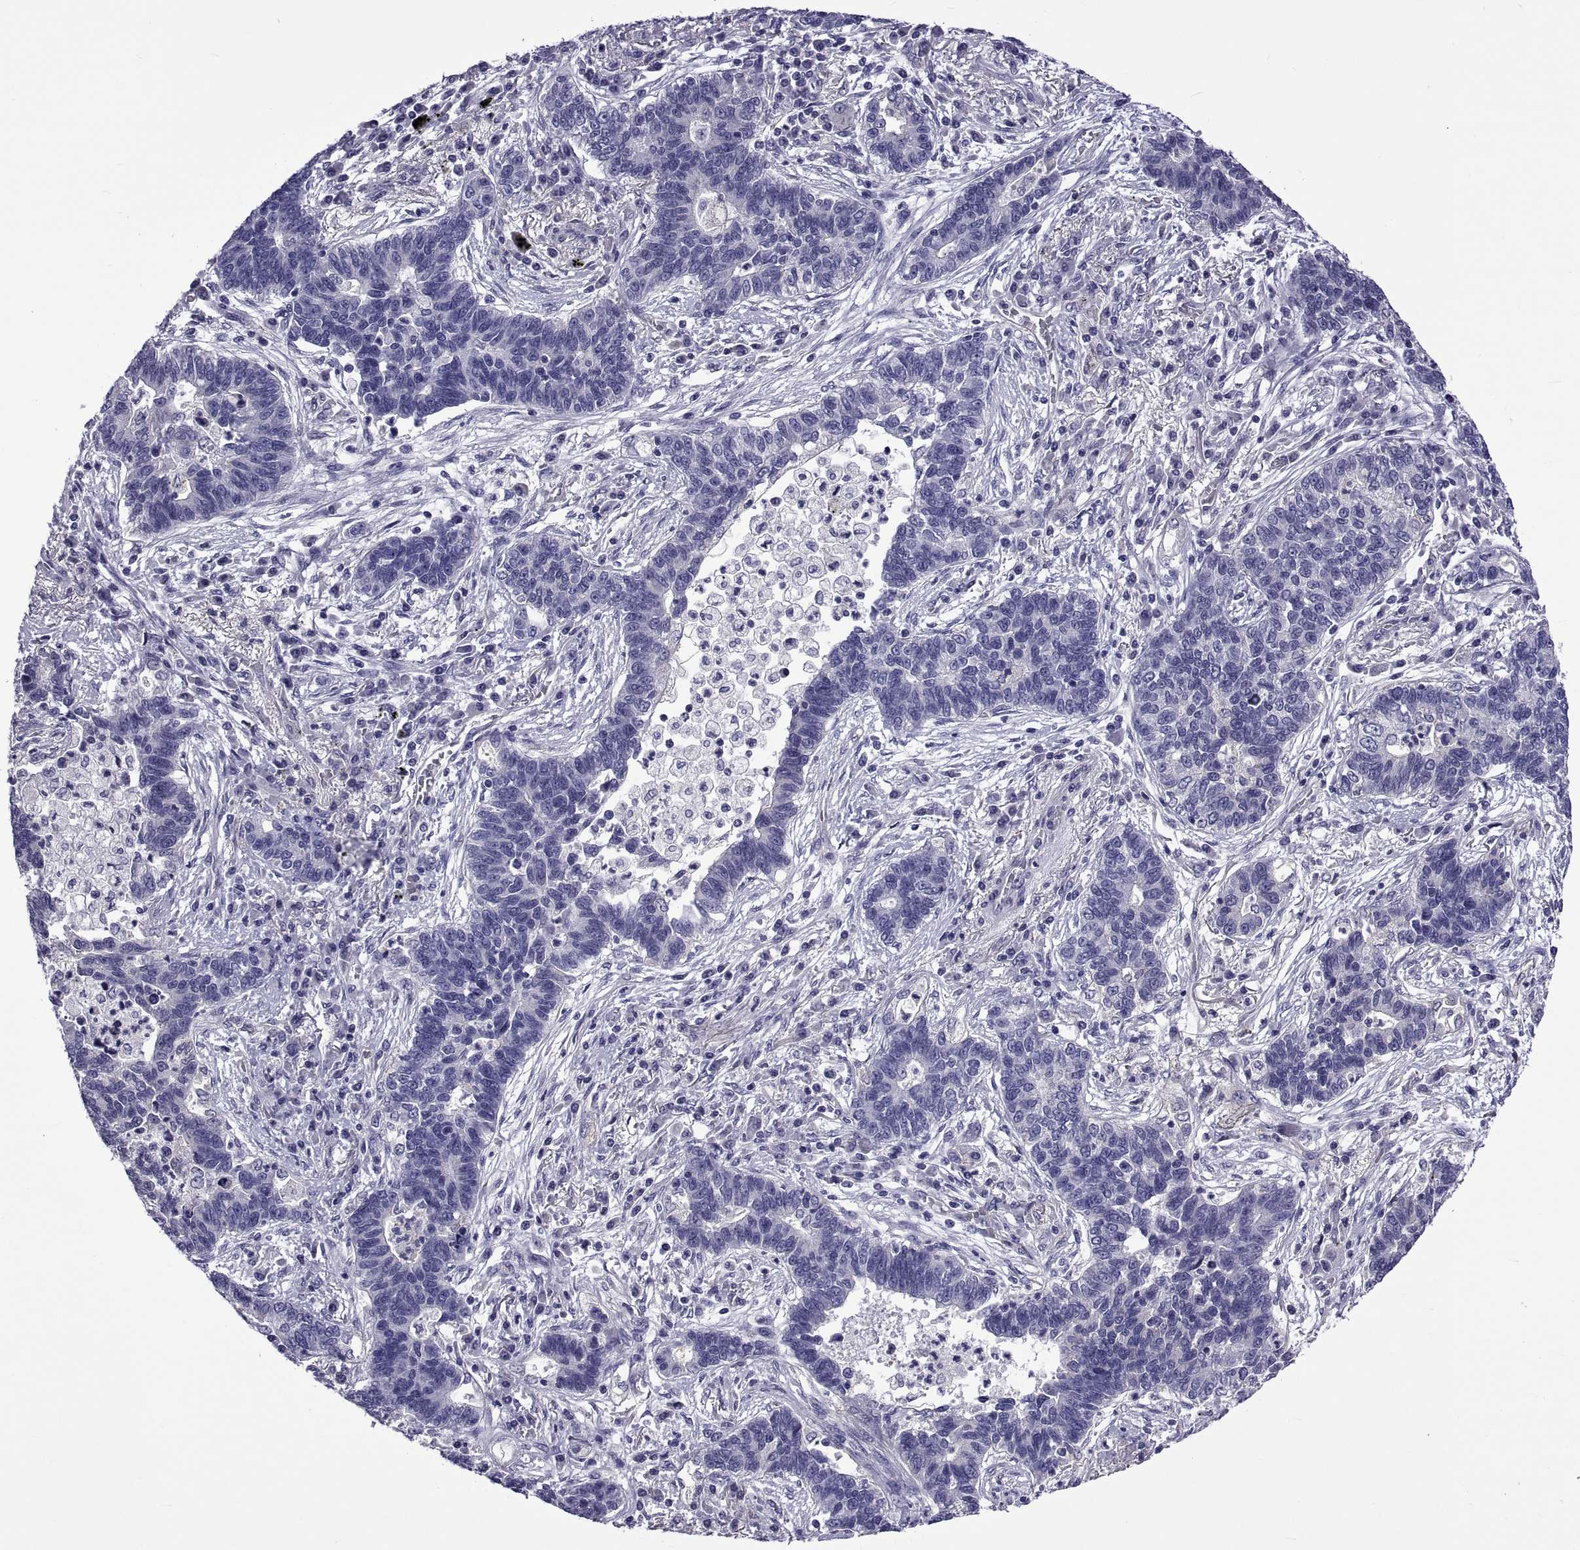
{"staining": {"intensity": "negative", "quantity": "none", "location": "none"}, "tissue": "lung cancer", "cell_type": "Tumor cells", "image_type": "cancer", "snomed": [{"axis": "morphology", "description": "Adenocarcinoma, NOS"}, {"axis": "topography", "description": "Lung"}], "caption": "There is no significant staining in tumor cells of lung cancer (adenocarcinoma).", "gene": "TMC3", "patient": {"sex": "female", "age": 57}}